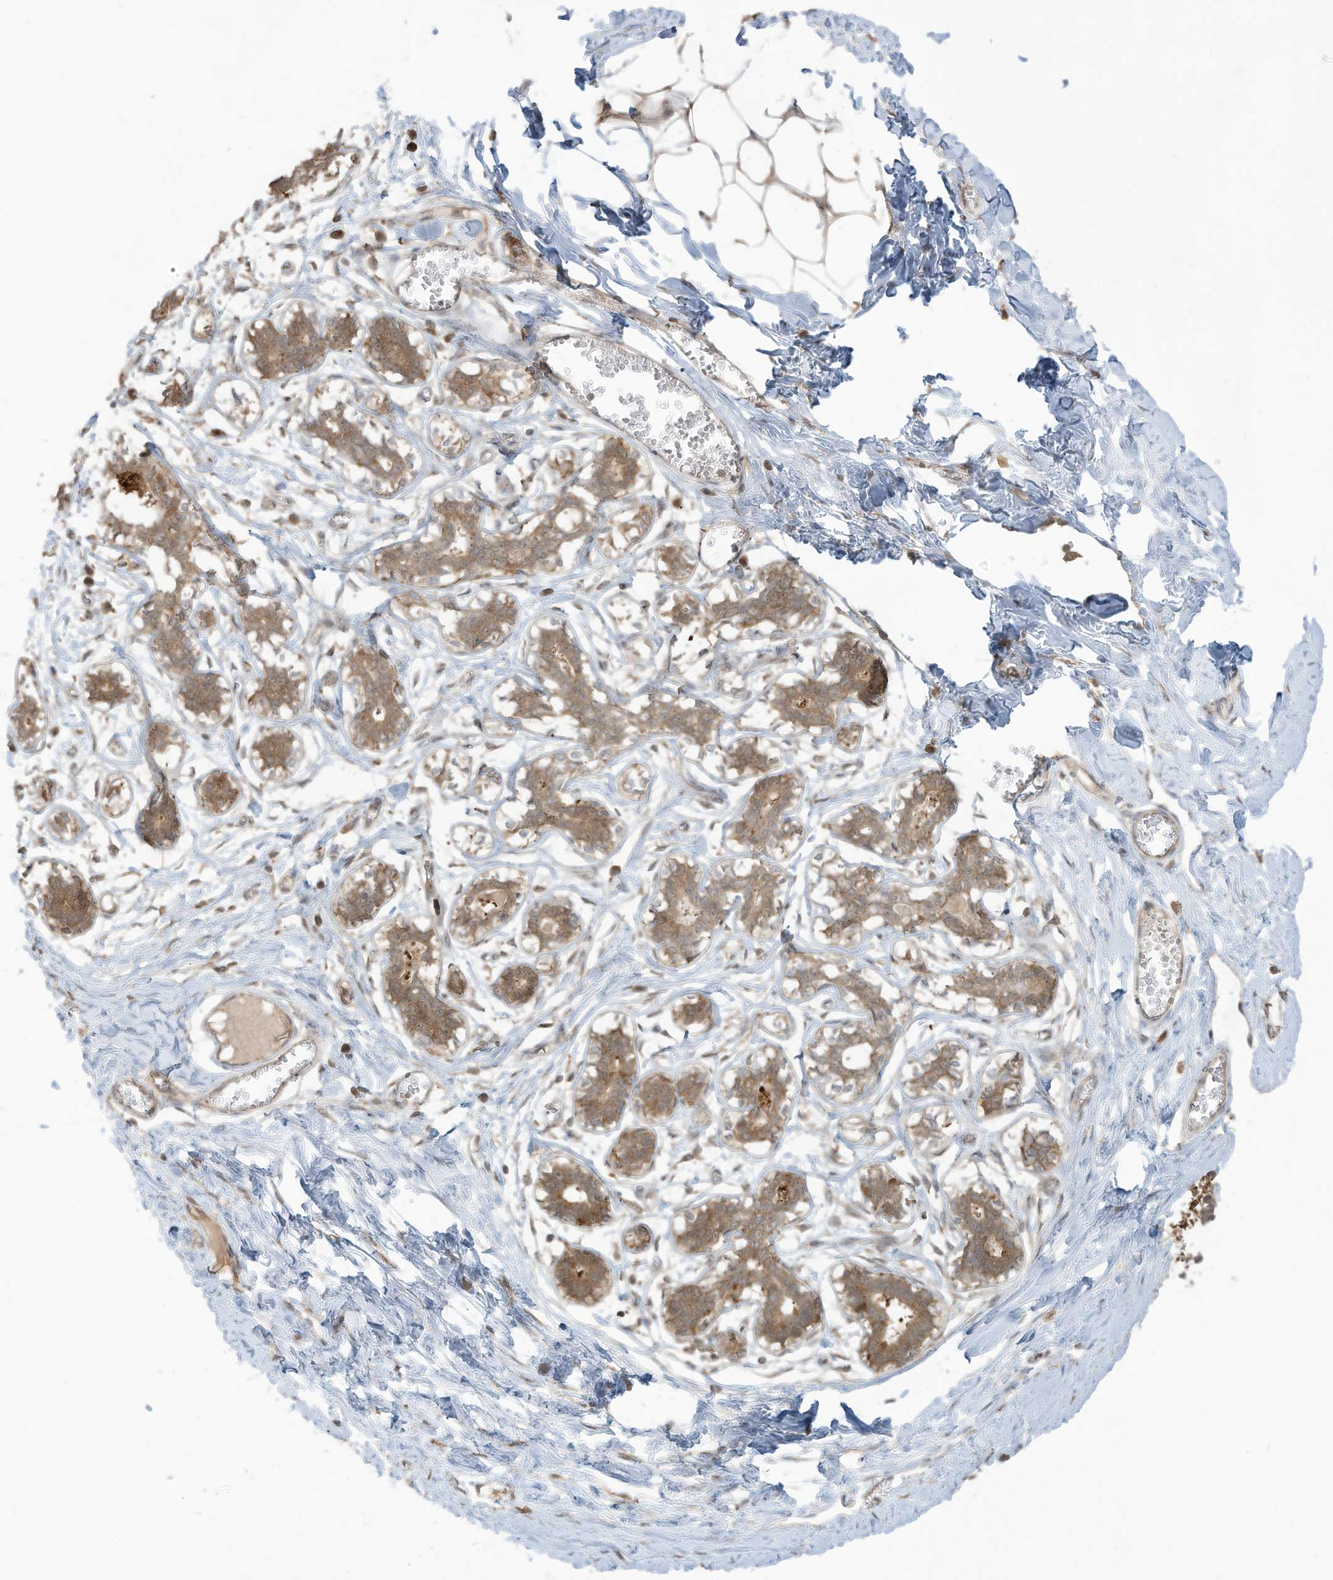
{"staining": {"intensity": "moderate", "quantity": "25%-75%", "location": "cytoplasmic/membranous"}, "tissue": "breast", "cell_type": "Adipocytes", "image_type": "normal", "snomed": [{"axis": "morphology", "description": "Normal tissue, NOS"}, {"axis": "topography", "description": "Breast"}], "caption": "The image displays staining of benign breast, revealing moderate cytoplasmic/membranous protein positivity (brown color) within adipocytes. The protein of interest is stained brown, and the nuclei are stained in blue (DAB (3,3'-diaminobenzidine) IHC with brightfield microscopy, high magnification).", "gene": "CARF", "patient": {"sex": "female", "age": 27}}